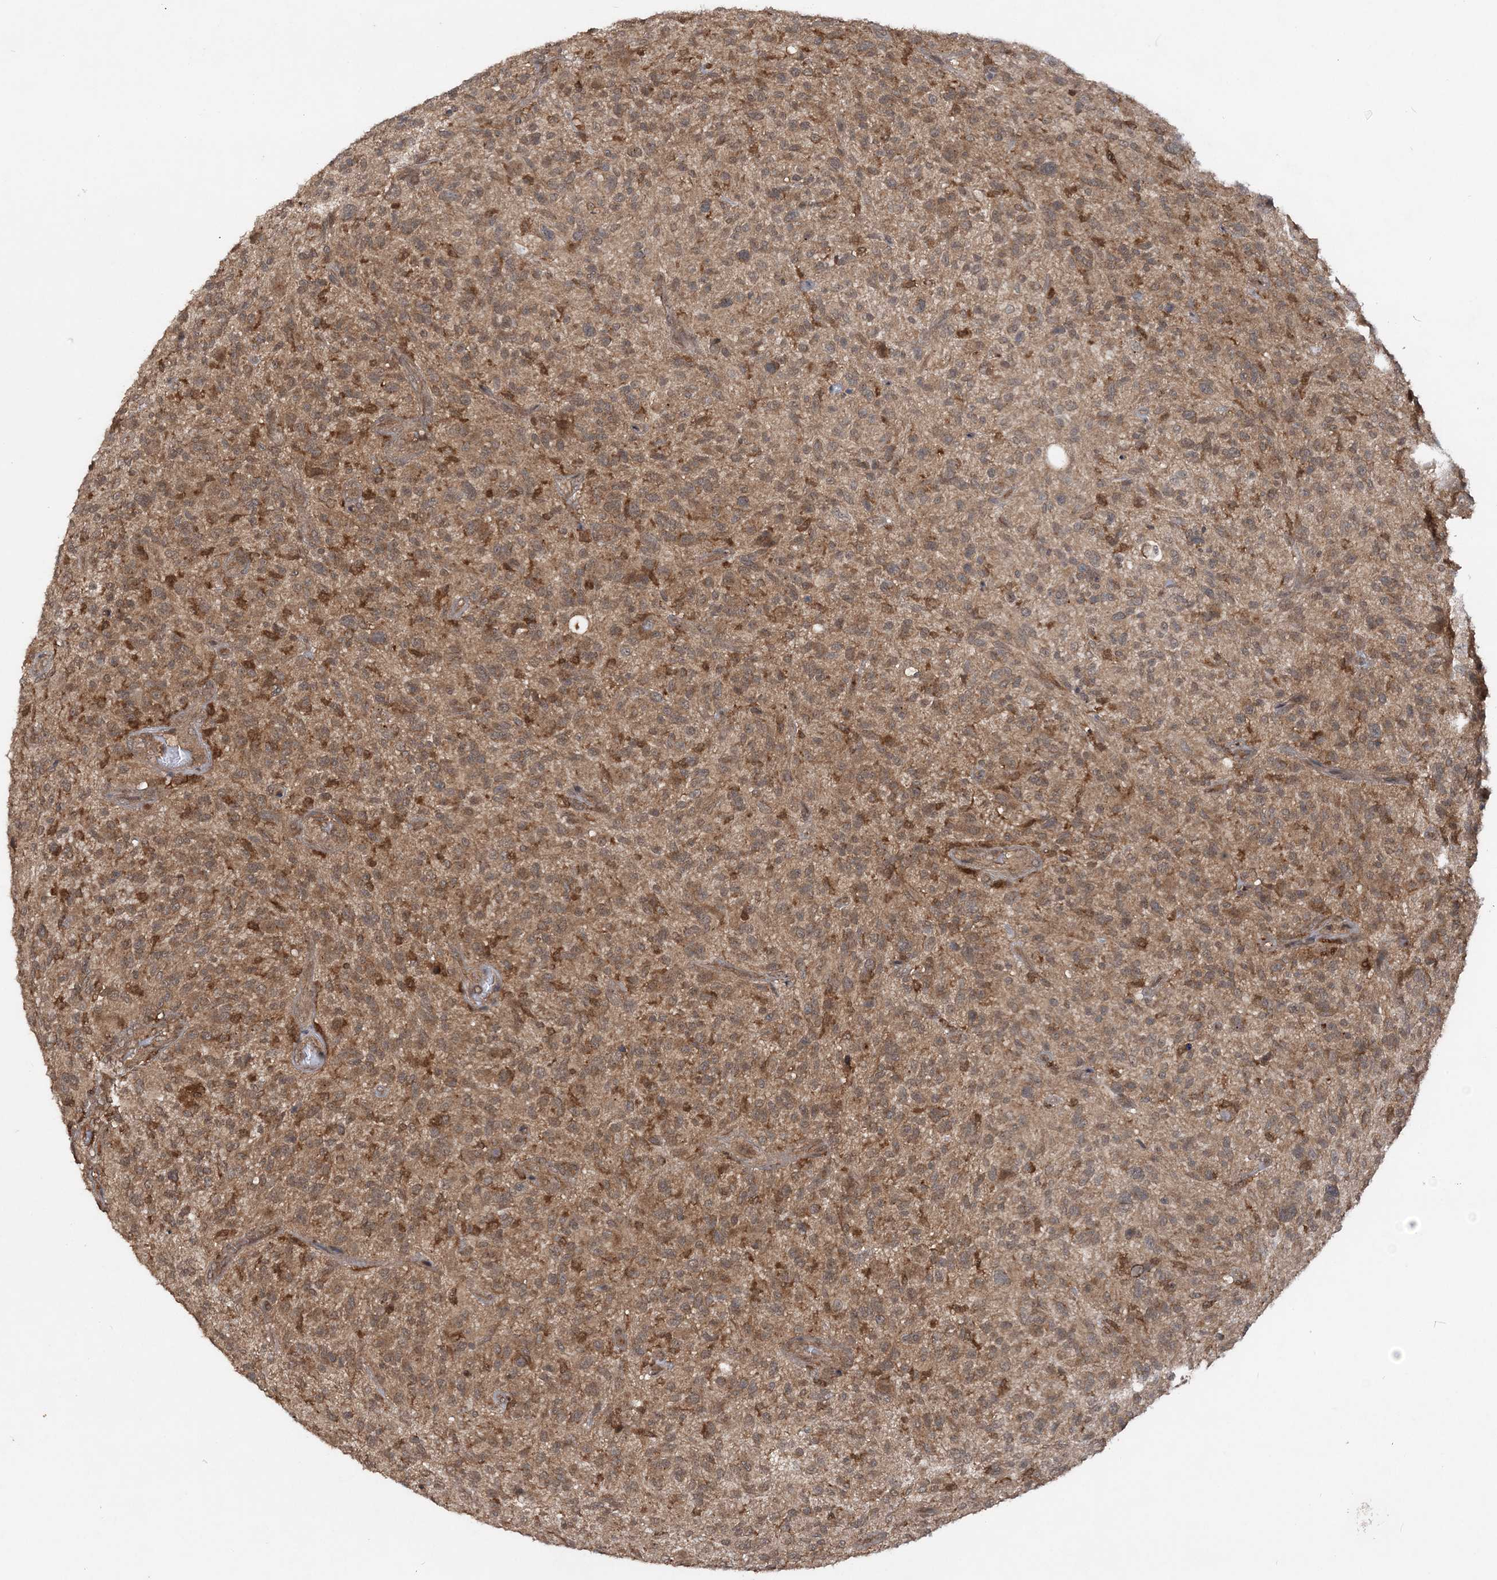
{"staining": {"intensity": "moderate", "quantity": ">75%", "location": "cytoplasmic/membranous"}, "tissue": "glioma", "cell_type": "Tumor cells", "image_type": "cancer", "snomed": [{"axis": "morphology", "description": "Glioma, malignant, High grade"}, {"axis": "topography", "description": "Brain"}], "caption": "Approximately >75% of tumor cells in human malignant glioma (high-grade) show moderate cytoplasmic/membranous protein expression as visualized by brown immunohistochemical staining.", "gene": "LACC1", "patient": {"sex": "male", "age": 47}}